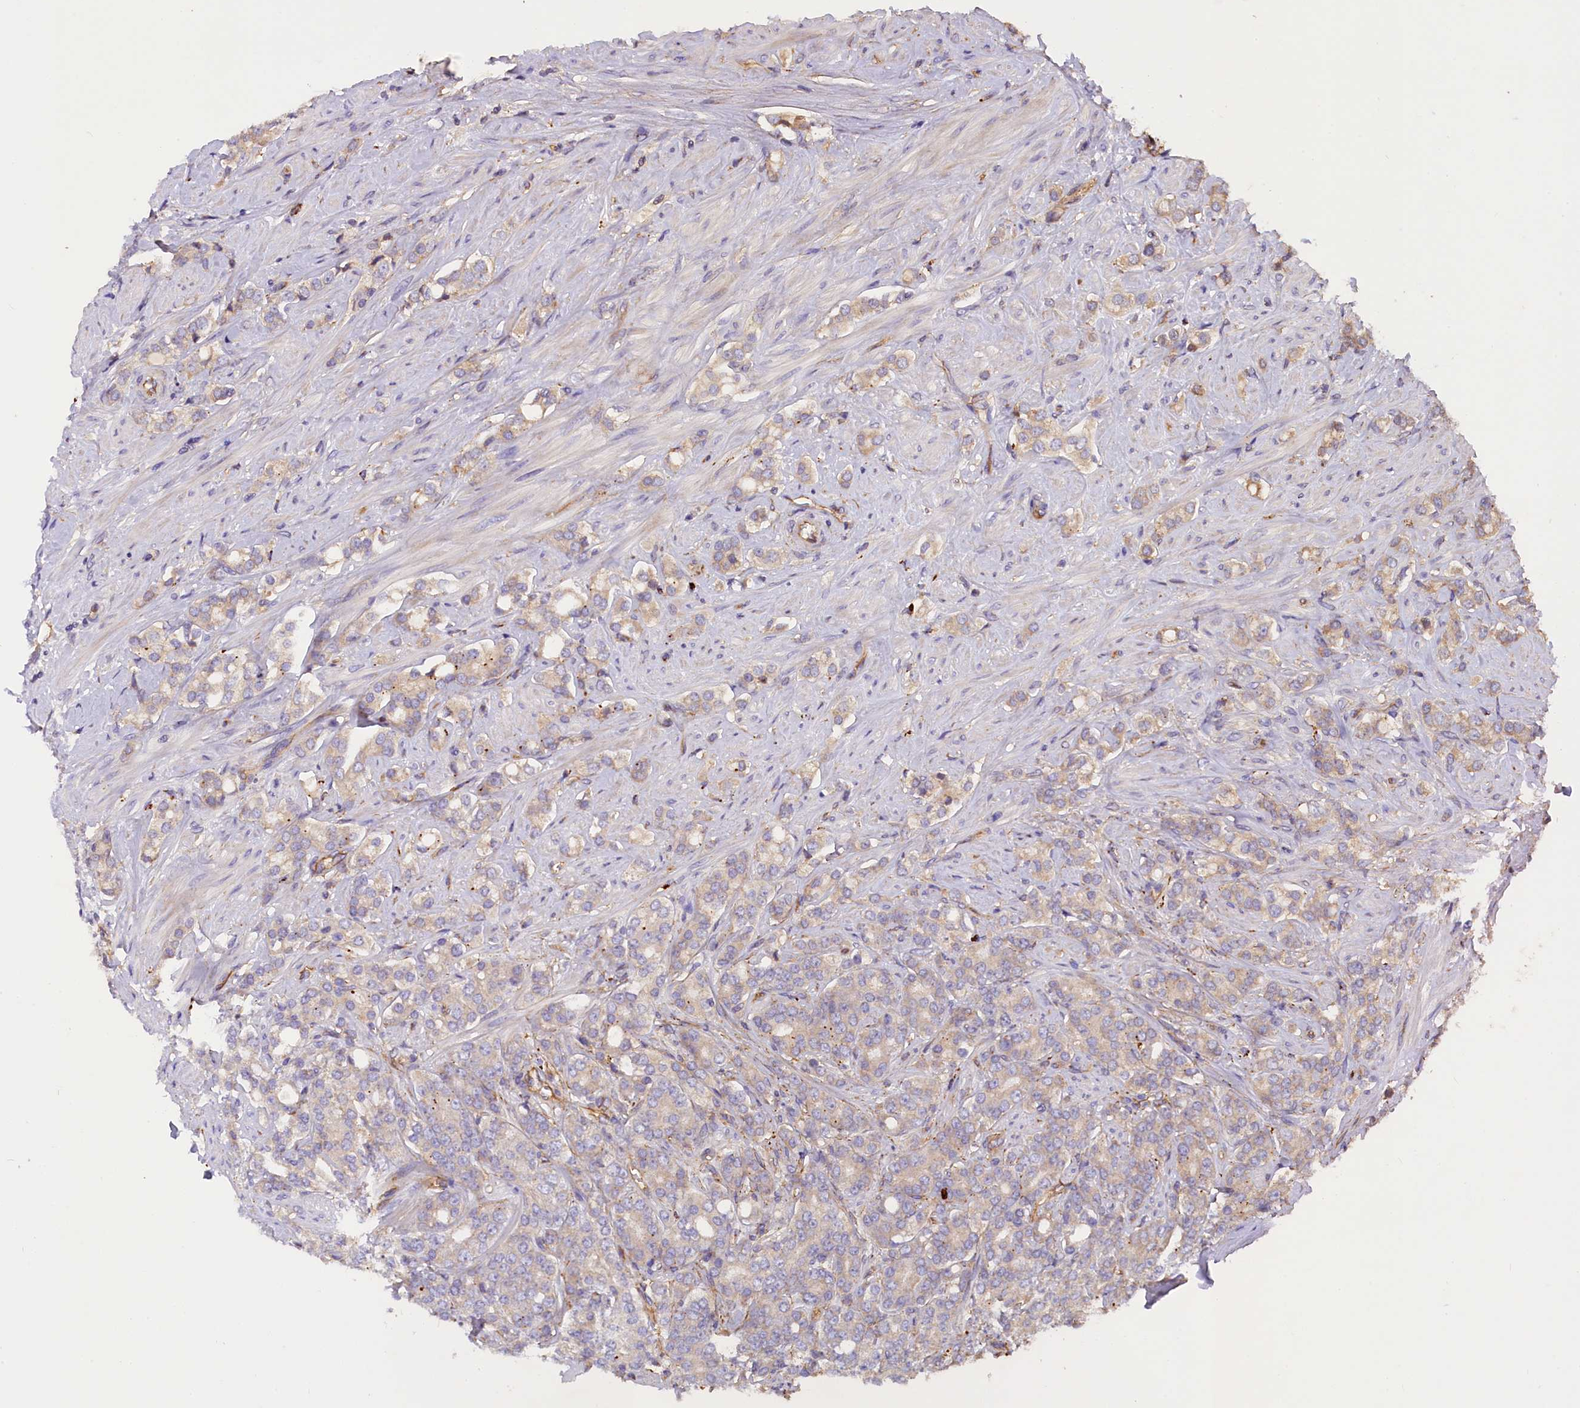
{"staining": {"intensity": "weak", "quantity": "25%-75%", "location": "cytoplasmic/membranous"}, "tissue": "prostate cancer", "cell_type": "Tumor cells", "image_type": "cancer", "snomed": [{"axis": "morphology", "description": "Adenocarcinoma, High grade"}, {"axis": "topography", "description": "Prostate"}], "caption": "Human prostate cancer (adenocarcinoma (high-grade)) stained for a protein (brown) exhibits weak cytoplasmic/membranous positive positivity in approximately 25%-75% of tumor cells.", "gene": "ERMARD", "patient": {"sex": "male", "age": 62}}